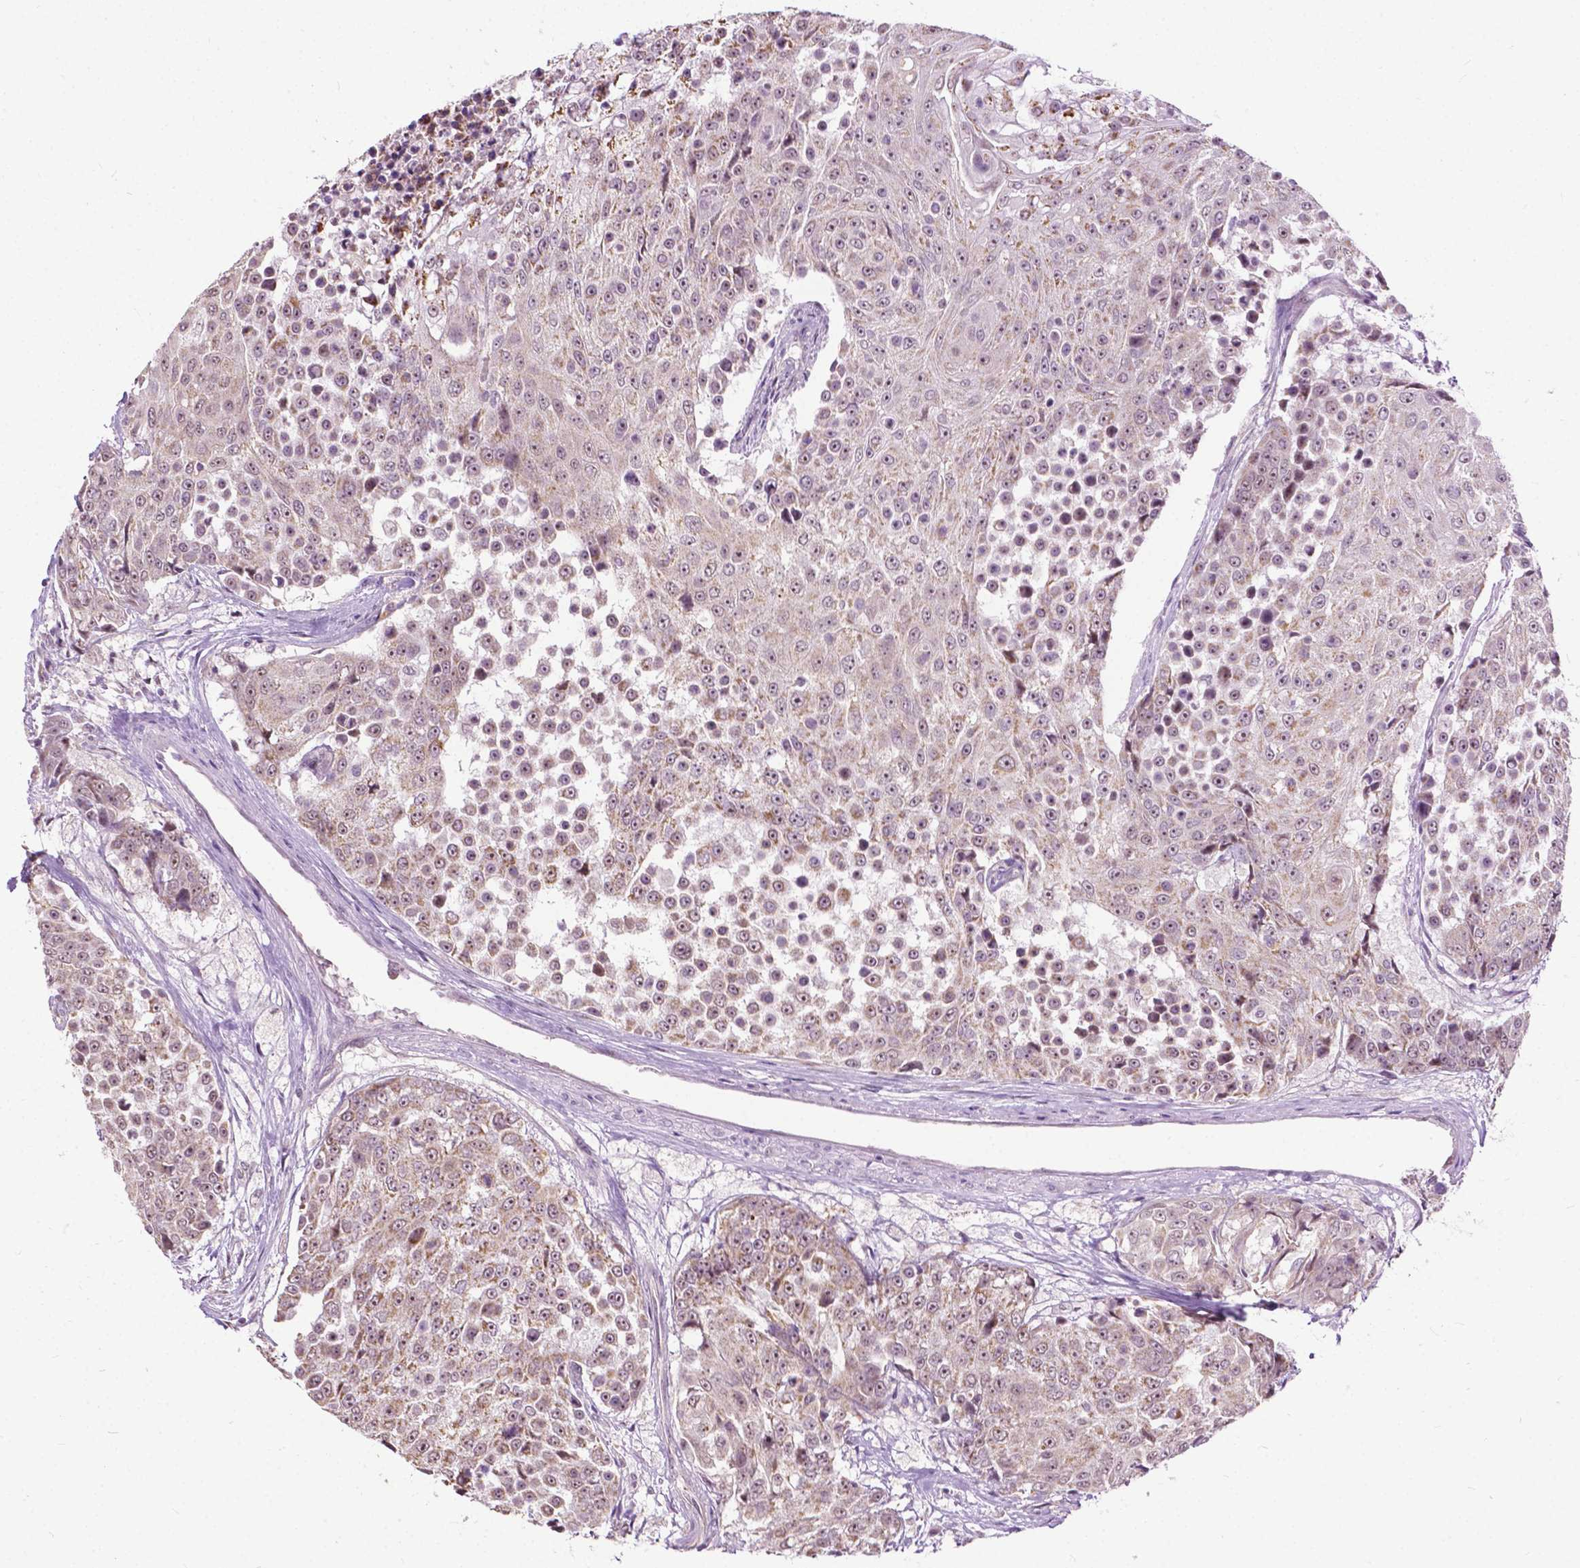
{"staining": {"intensity": "weak", "quantity": "25%-75%", "location": "cytoplasmic/membranous,nuclear"}, "tissue": "urothelial cancer", "cell_type": "Tumor cells", "image_type": "cancer", "snomed": [{"axis": "morphology", "description": "Urothelial carcinoma, High grade"}, {"axis": "topography", "description": "Urinary bladder"}], "caption": "Urothelial cancer stained for a protein (brown) reveals weak cytoplasmic/membranous and nuclear positive staining in approximately 25%-75% of tumor cells.", "gene": "TTC9B", "patient": {"sex": "female", "age": 63}}